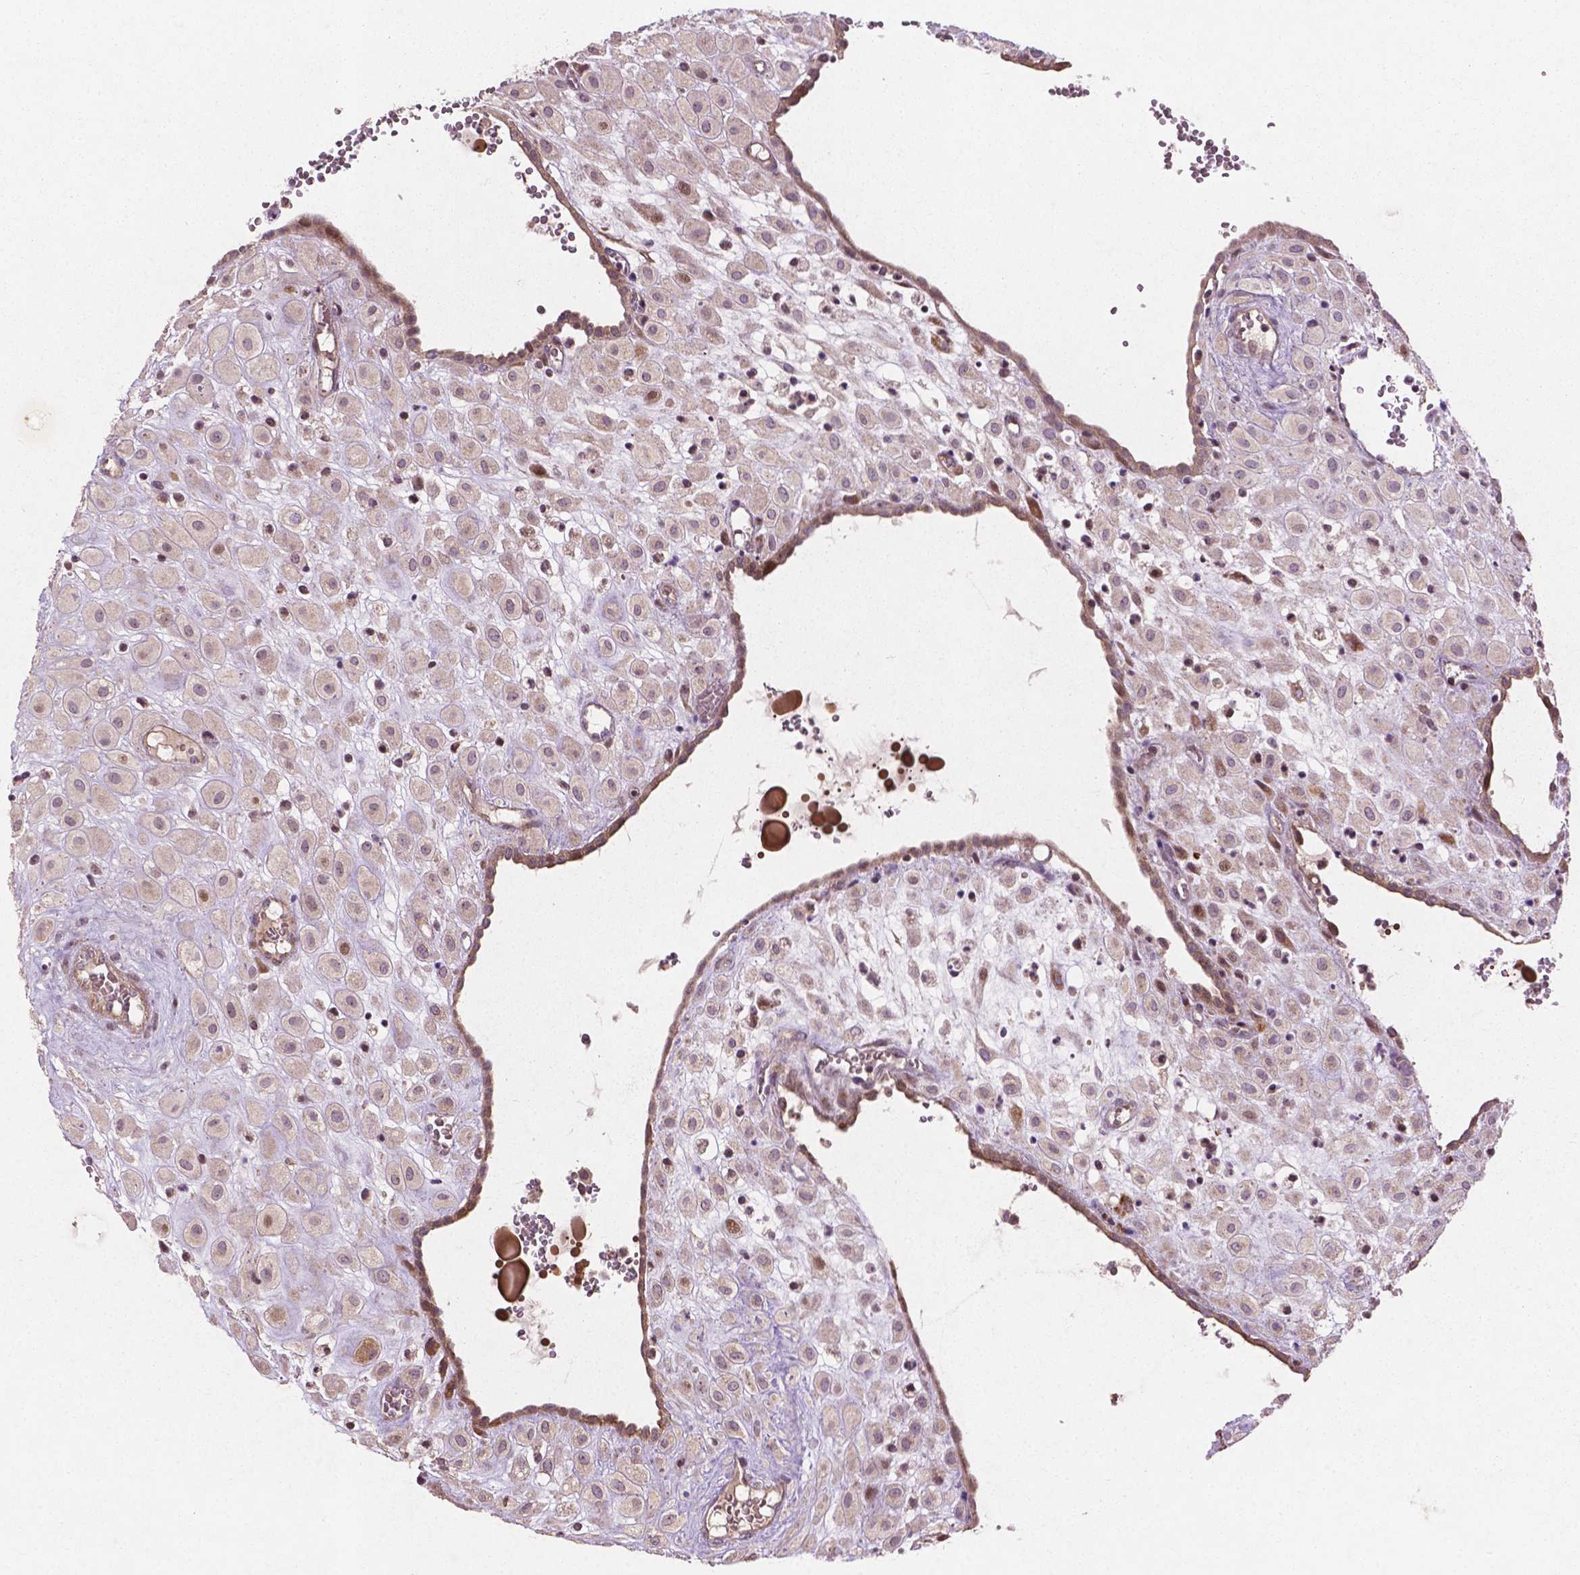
{"staining": {"intensity": "moderate", "quantity": "<25%", "location": "nuclear"}, "tissue": "placenta", "cell_type": "Decidual cells", "image_type": "normal", "snomed": [{"axis": "morphology", "description": "Normal tissue, NOS"}, {"axis": "topography", "description": "Placenta"}], "caption": "An image of human placenta stained for a protein demonstrates moderate nuclear brown staining in decidual cells. The staining was performed using DAB, with brown indicating positive protein expression. Nuclei are stained blue with hematoxylin.", "gene": "B3GALNT2", "patient": {"sex": "female", "age": 24}}